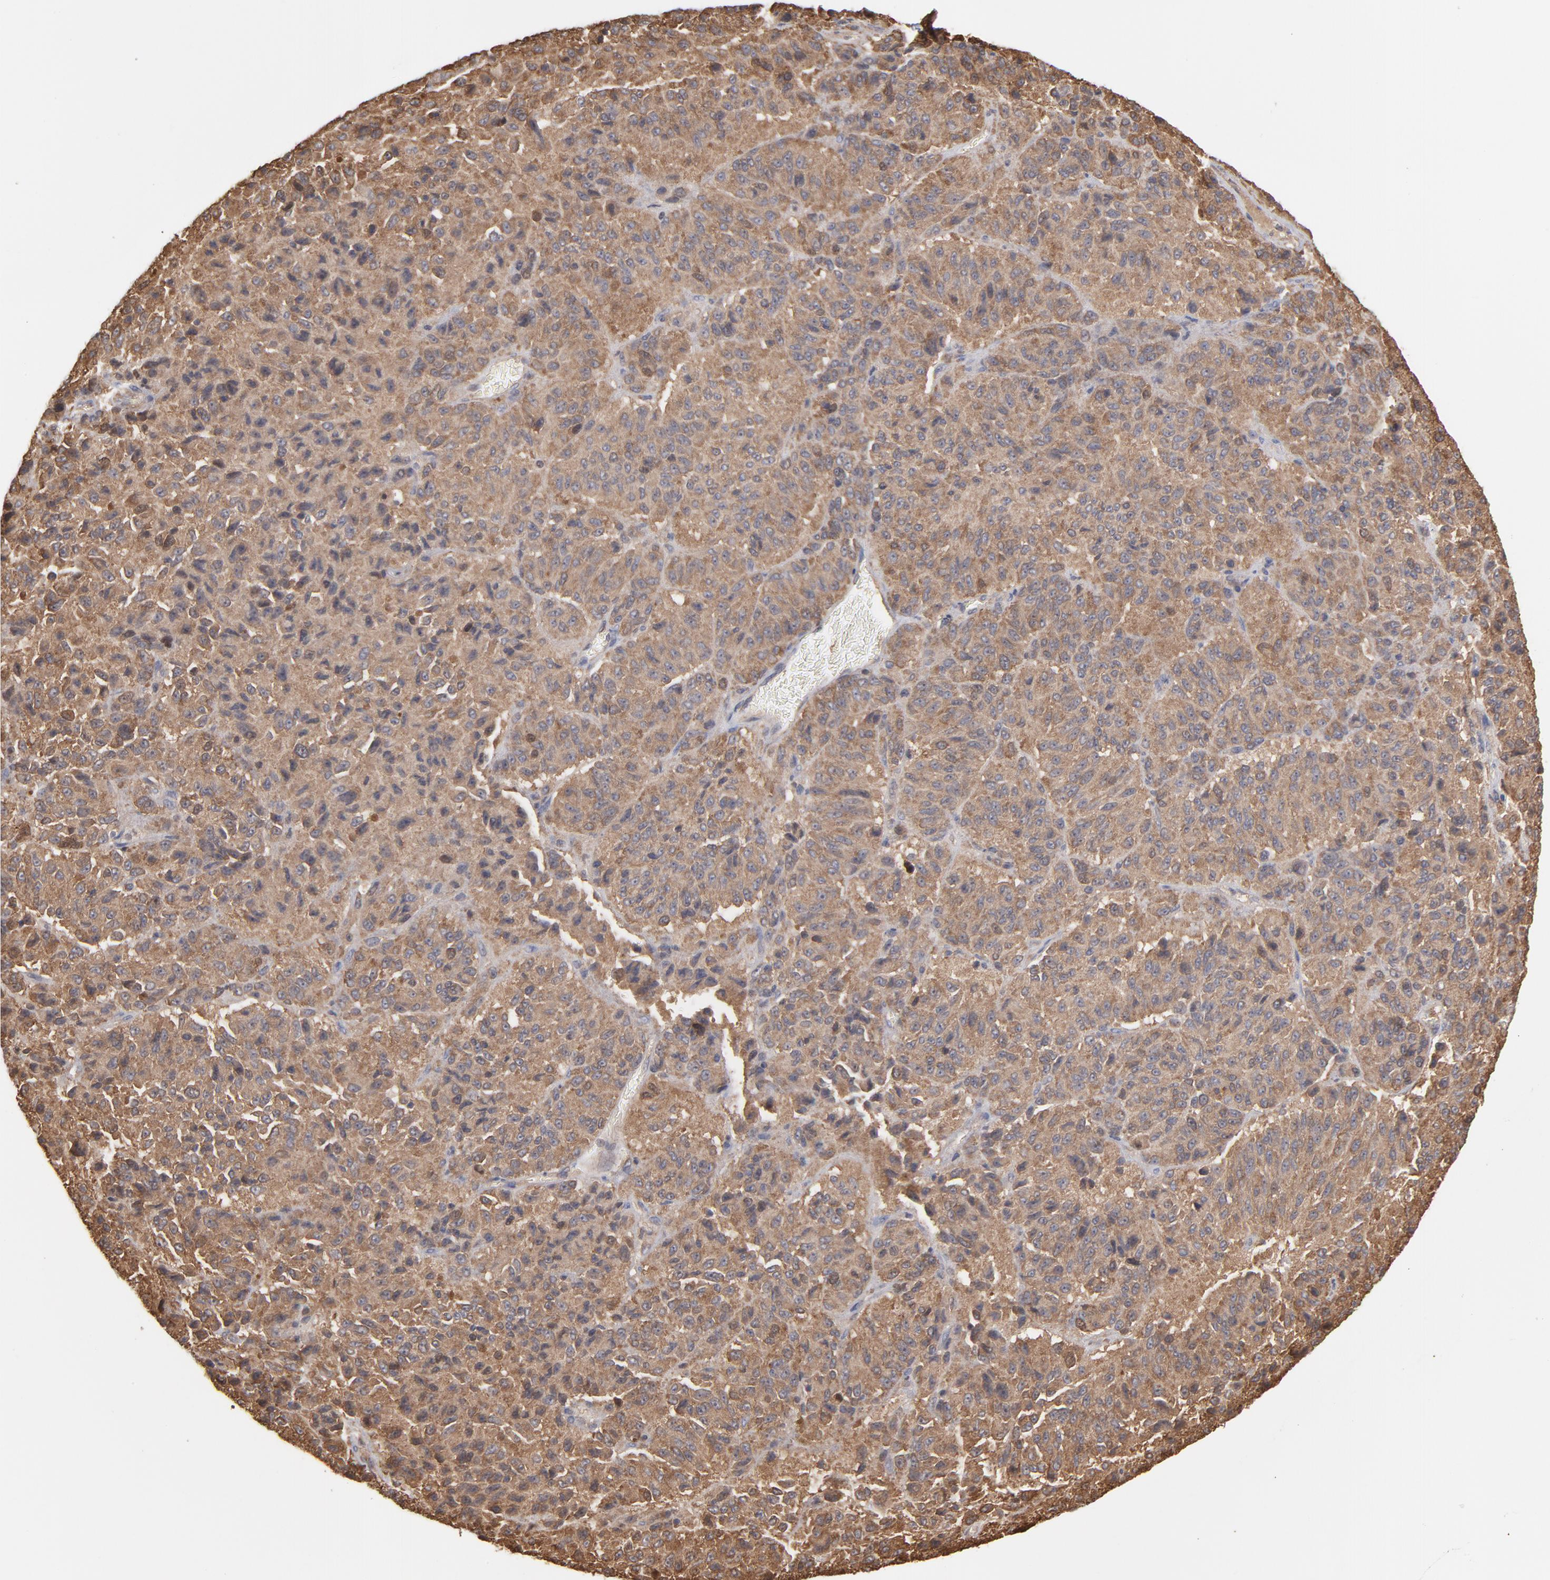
{"staining": {"intensity": "moderate", "quantity": ">75%", "location": "cytoplasmic/membranous"}, "tissue": "melanoma", "cell_type": "Tumor cells", "image_type": "cancer", "snomed": [{"axis": "morphology", "description": "Malignant melanoma, Metastatic site"}, {"axis": "topography", "description": "Lung"}], "caption": "Tumor cells demonstrate medium levels of moderate cytoplasmic/membranous expression in approximately >75% of cells in melanoma. (brown staining indicates protein expression, while blue staining denotes nuclei).", "gene": "MAPRE1", "patient": {"sex": "male", "age": 64}}